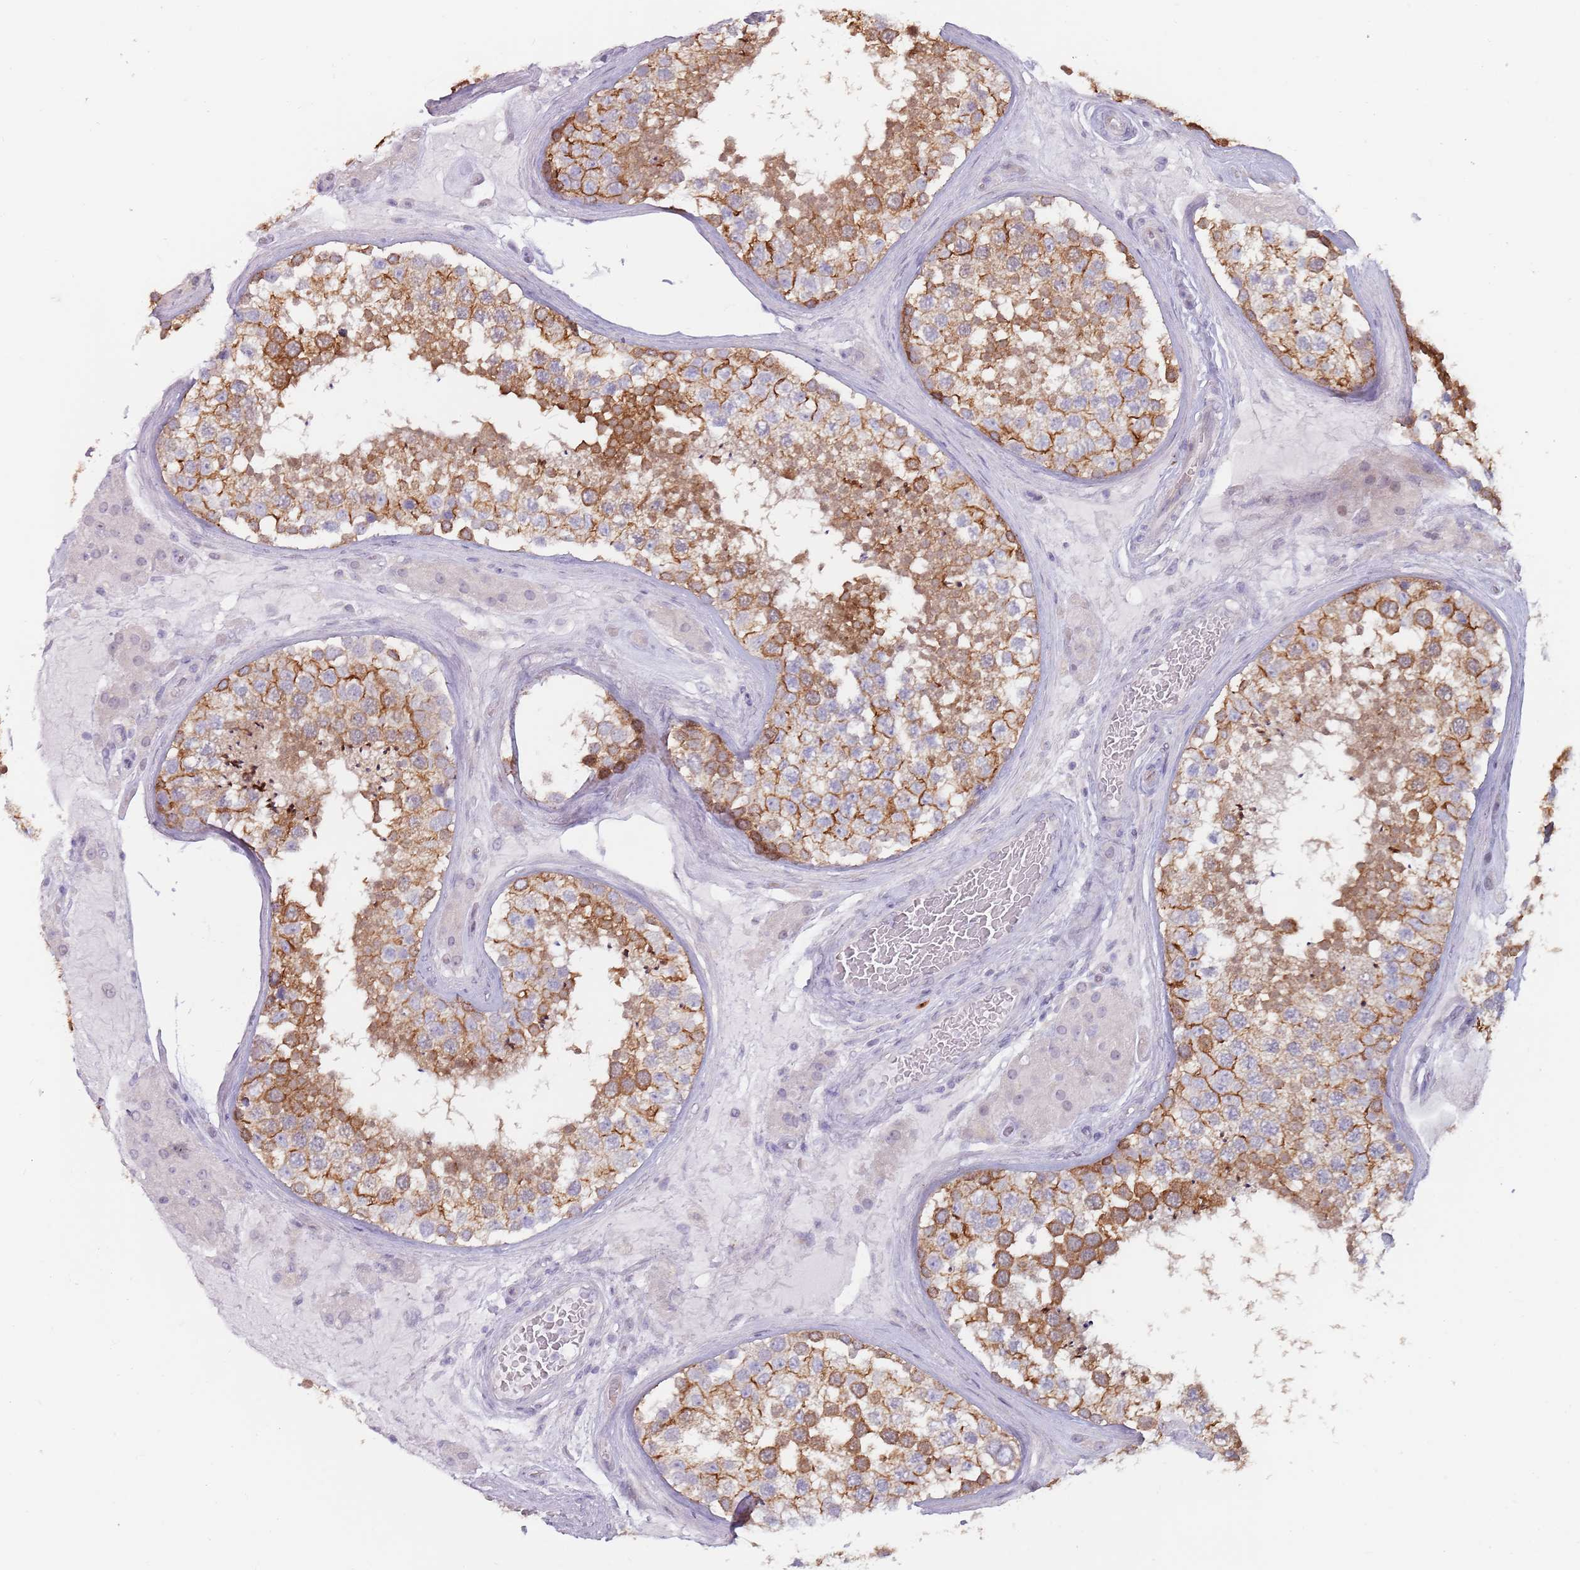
{"staining": {"intensity": "strong", "quantity": ">75%", "location": "cytoplasmic/membranous"}, "tissue": "testis", "cell_type": "Cells in seminiferous ducts", "image_type": "normal", "snomed": [{"axis": "morphology", "description": "Normal tissue, NOS"}, {"axis": "topography", "description": "Testis"}], "caption": "Immunohistochemical staining of unremarkable human testis demonstrates high levels of strong cytoplasmic/membranous staining in approximately >75% of cells in seminiferous ducts.", "gene": "DXO", "patient": {"sex": "male", "age": 46}}